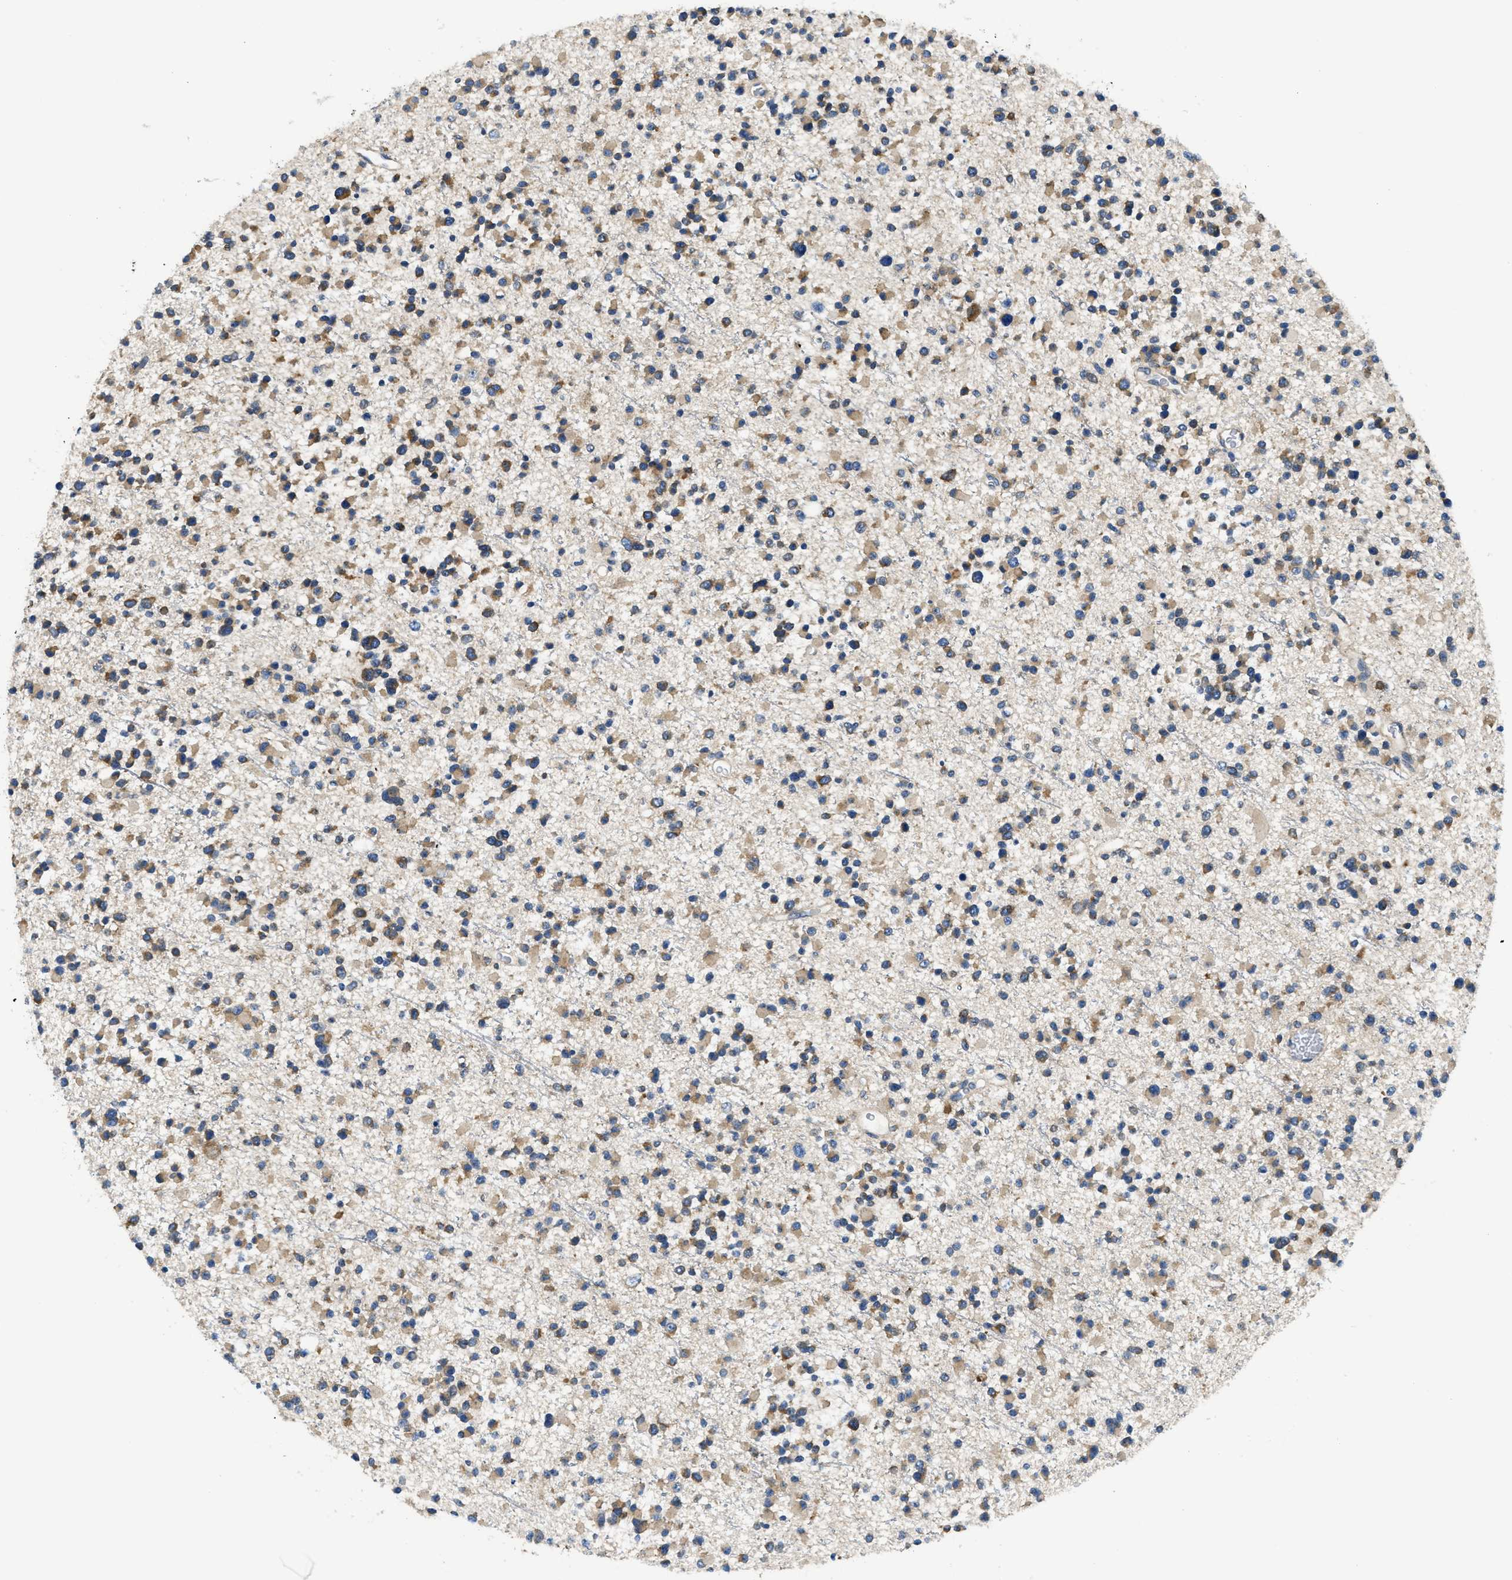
{"staining": {"intensity": "weak", "quantity": ">75%", "location": "cytoplasmic/membranous"}, "tissue": "glioma", "cell_type": "Tumor cells", "image_type": "cancer", "snomed": [{"axis": "morphology", "description": "Glioma, malignant, Low grade"}, {"axis": "topography", "description": "Brain"}], "caption": "Brown immunohistochemical staining in glioma shows weak cytoplasmic/membranous expression in approximately >75% of tumor cells.", "gene": "ABCF1", "patient": {"sex": "female", "age": 22}}